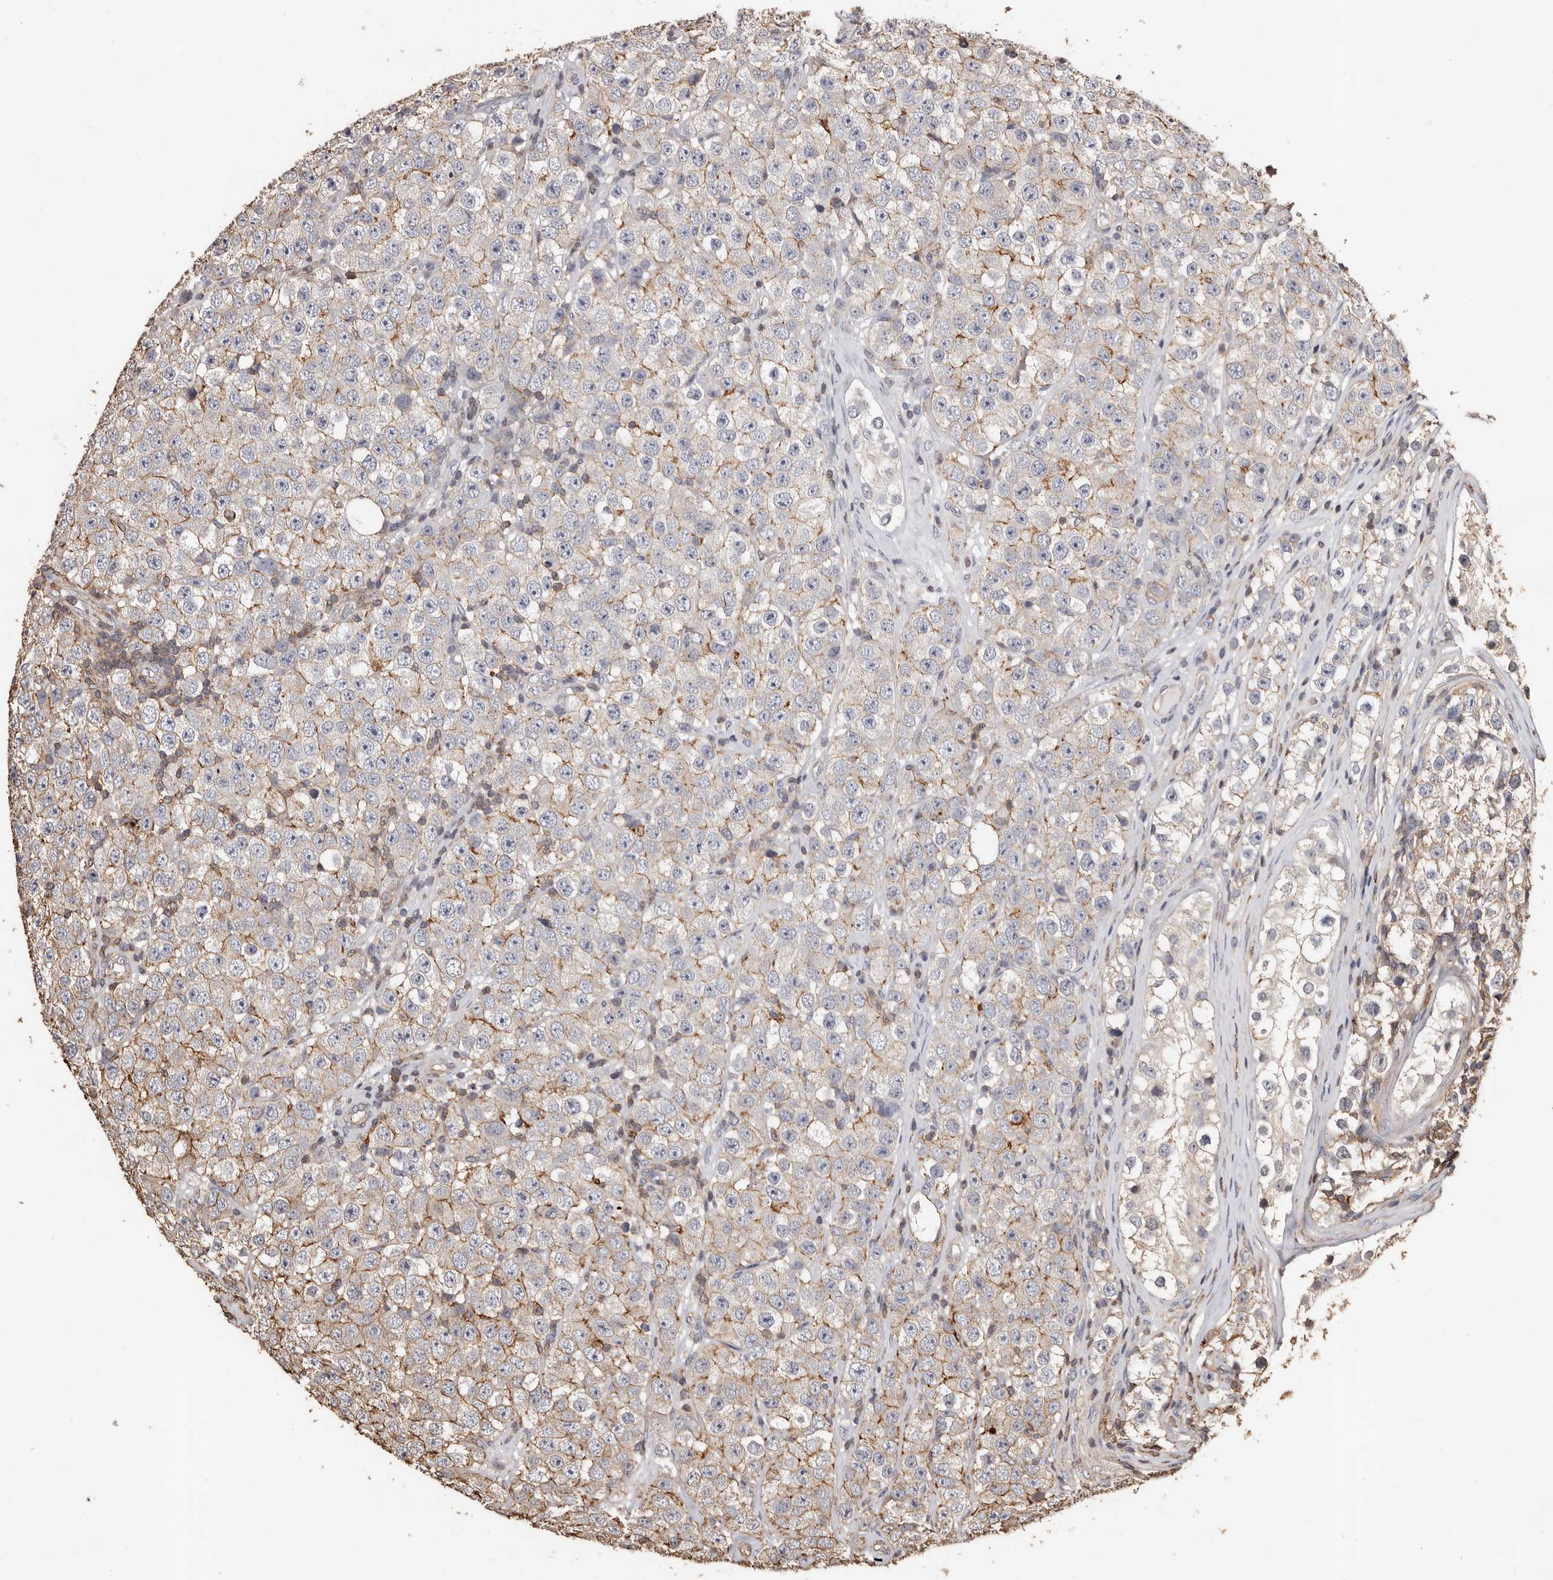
{"staining": {"intensity": "moderate", "quantity": "<25%", "location": "cytoplasmic/membranous"}, "tissue": "testis cancer", "cell_type": "Tumor cells", "image_type": "cancer", "snomed": [{"axis": "morphology", "description": "Seminoma, NOS"}, {"axis": "morphology", "description": "Carcinoma, Embryonal, NOS"}, {"axis": "topography", "description": "Testis"}], "caption": "Brown immunohistochemical staining in embryonal carcinoma (testis) reveals moderate cytoplasmic/membranous expression in approximately <25% of tumor cells. Using DAB (brown) and hematoxylin (blue) stains, captured at high magnification using brightfield microscopy.", "gene": "GSK3A", "patient": {"sex": "male", "age": 28}}